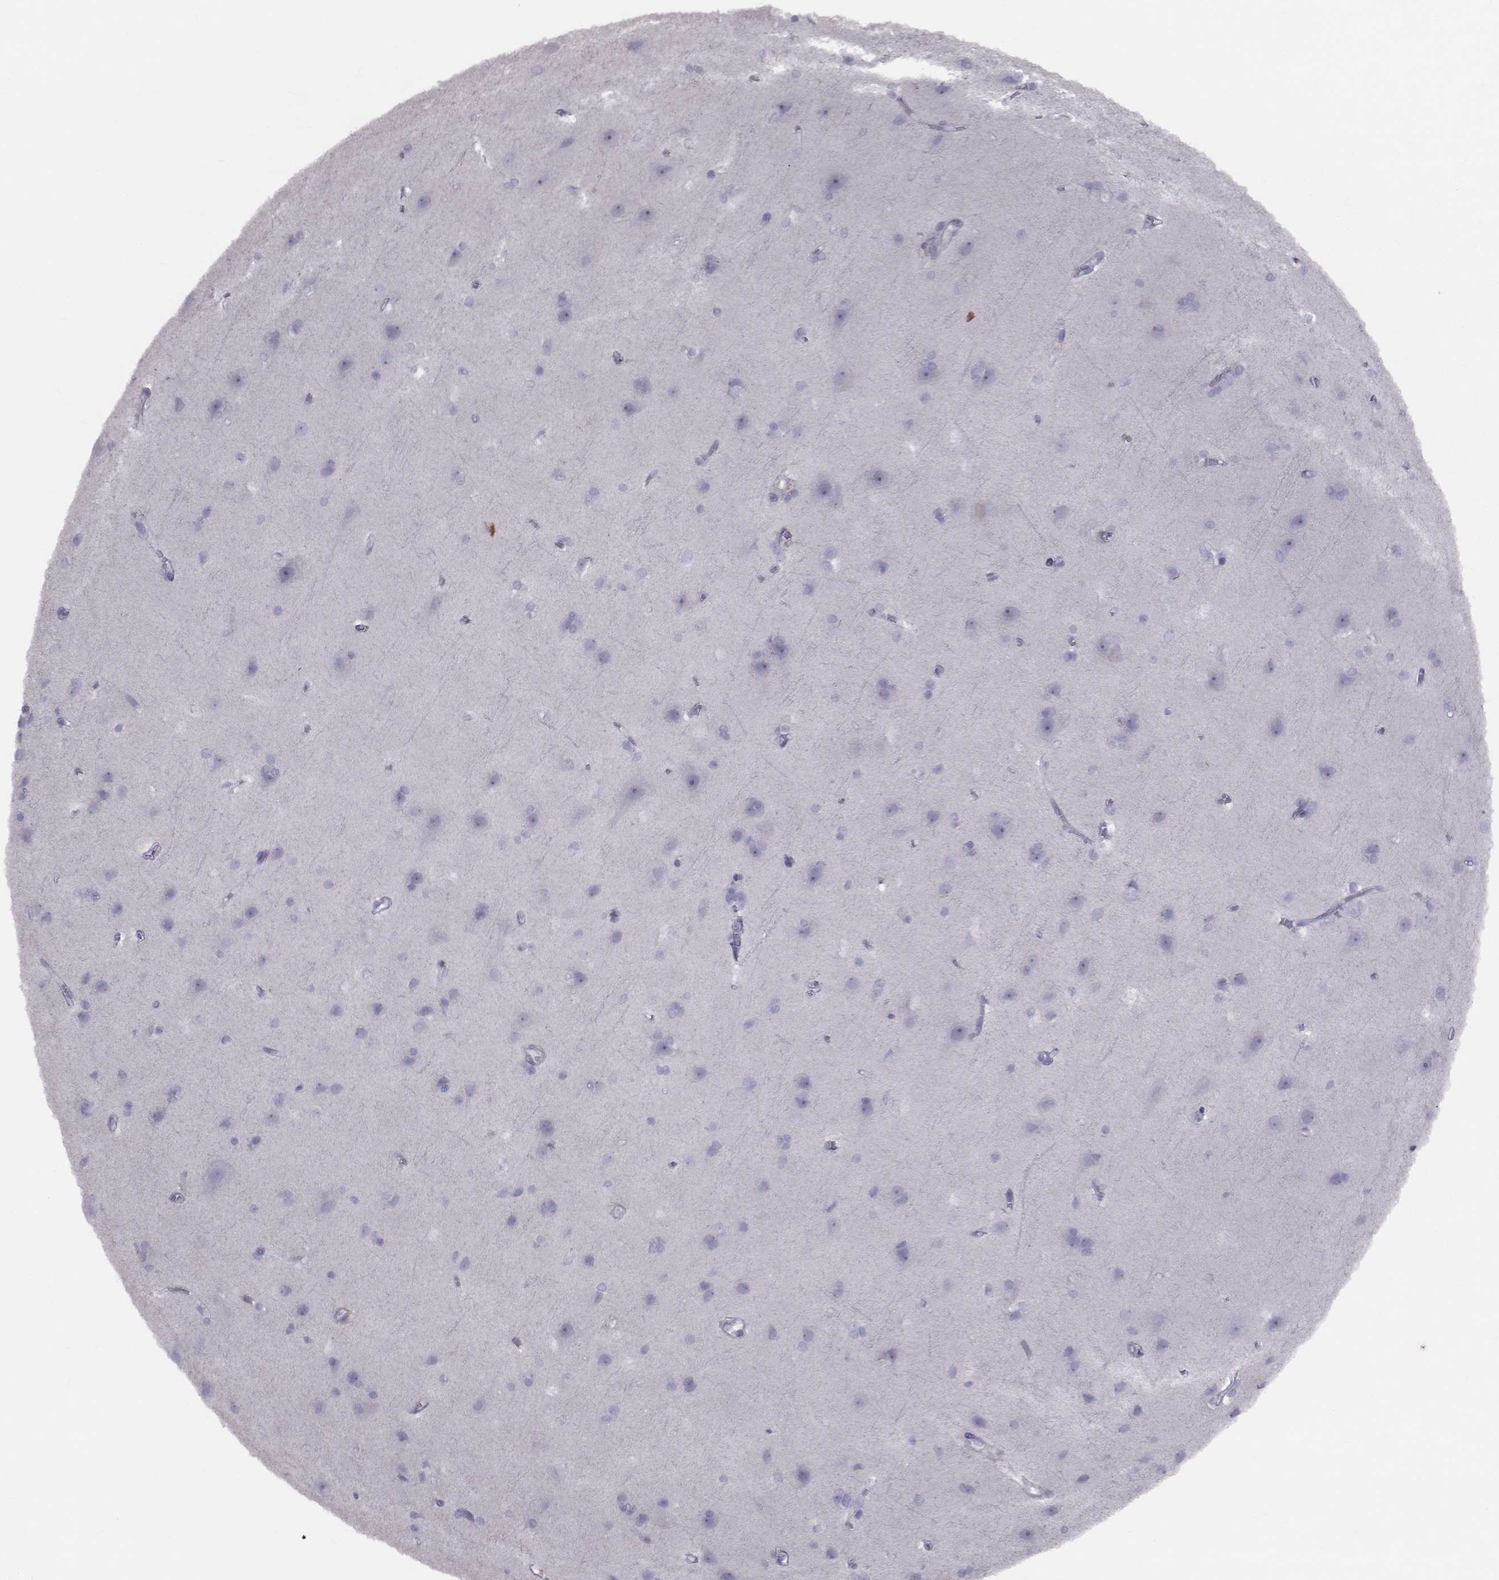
{"staining": {"intensity": "negative", "quantity": "none", "location": "none"}, "tissue": "cerebral cortex", "cell_type": "Endothelial cells", "image_type": "normal", "snomed": [{"axis": "morphology", "description": "Normal tissue, NOS"}, {"axis": "topography", "description": "Cerebral cortex"}], "caption": "High magnification brightfield microscopy of benign cerebral cortex stained with DAB (3,3'-diaminobenzidine) (brown) and counterstained with hematoxylin (blue): endothelial cells show no significant staining. (DAB (3,3'-diaminobenzidine) IHC visualized using brightfield microscopy, high magnification).", "gene": "GARIN3", "patient": {"sex": "male", "age": 37}}